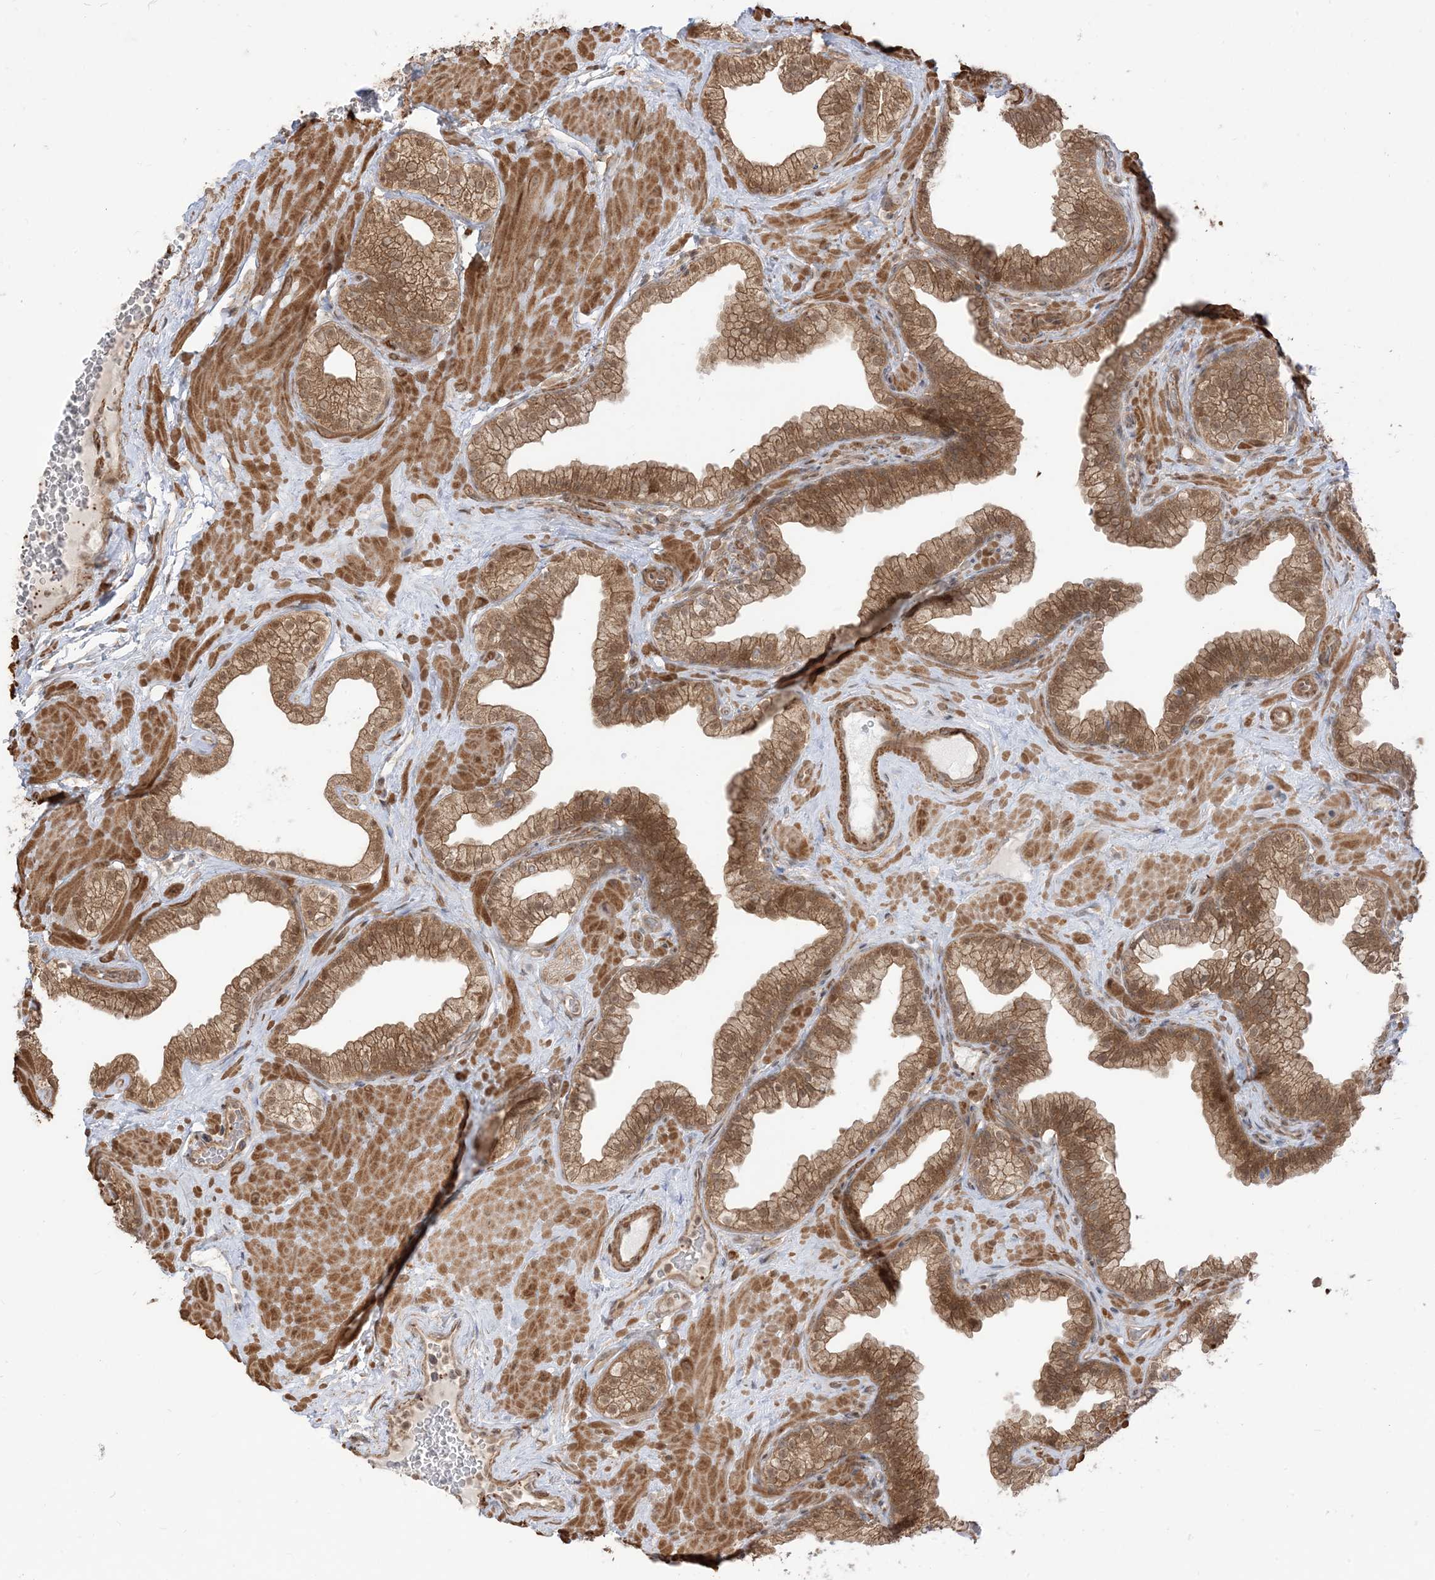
{"staining": {"intensity": "moderate", "quantity": ">75%", "location": "cytoplasmic/membranous"}, "tissue": "prostate", "cell_type": "Glandular cells", "image_type": "normal", "snomed": [{"axis": "morphology", "description": "Normal tissue, NOS"}, {"axis": "morphology", "description": "Urothelial carcinoma, Low grade"}, {"axis": "topography", "description": "Urinary bladder"}, {"axis": "topography", "description": "Prostate"}], "caption": "Protein expression analysis of unremarkable human prostate reveals moderate cytoplasmic/membranous positivity in approximately >75% of glandular cells. (Stains: DAB (3,3'-diaminobenzidine) in brown, nuclei in blue, Microscopy: brightfield microscopy at high magnification).", "gene": "TBCC", "patient": {"sex": "male", "age": 60}}